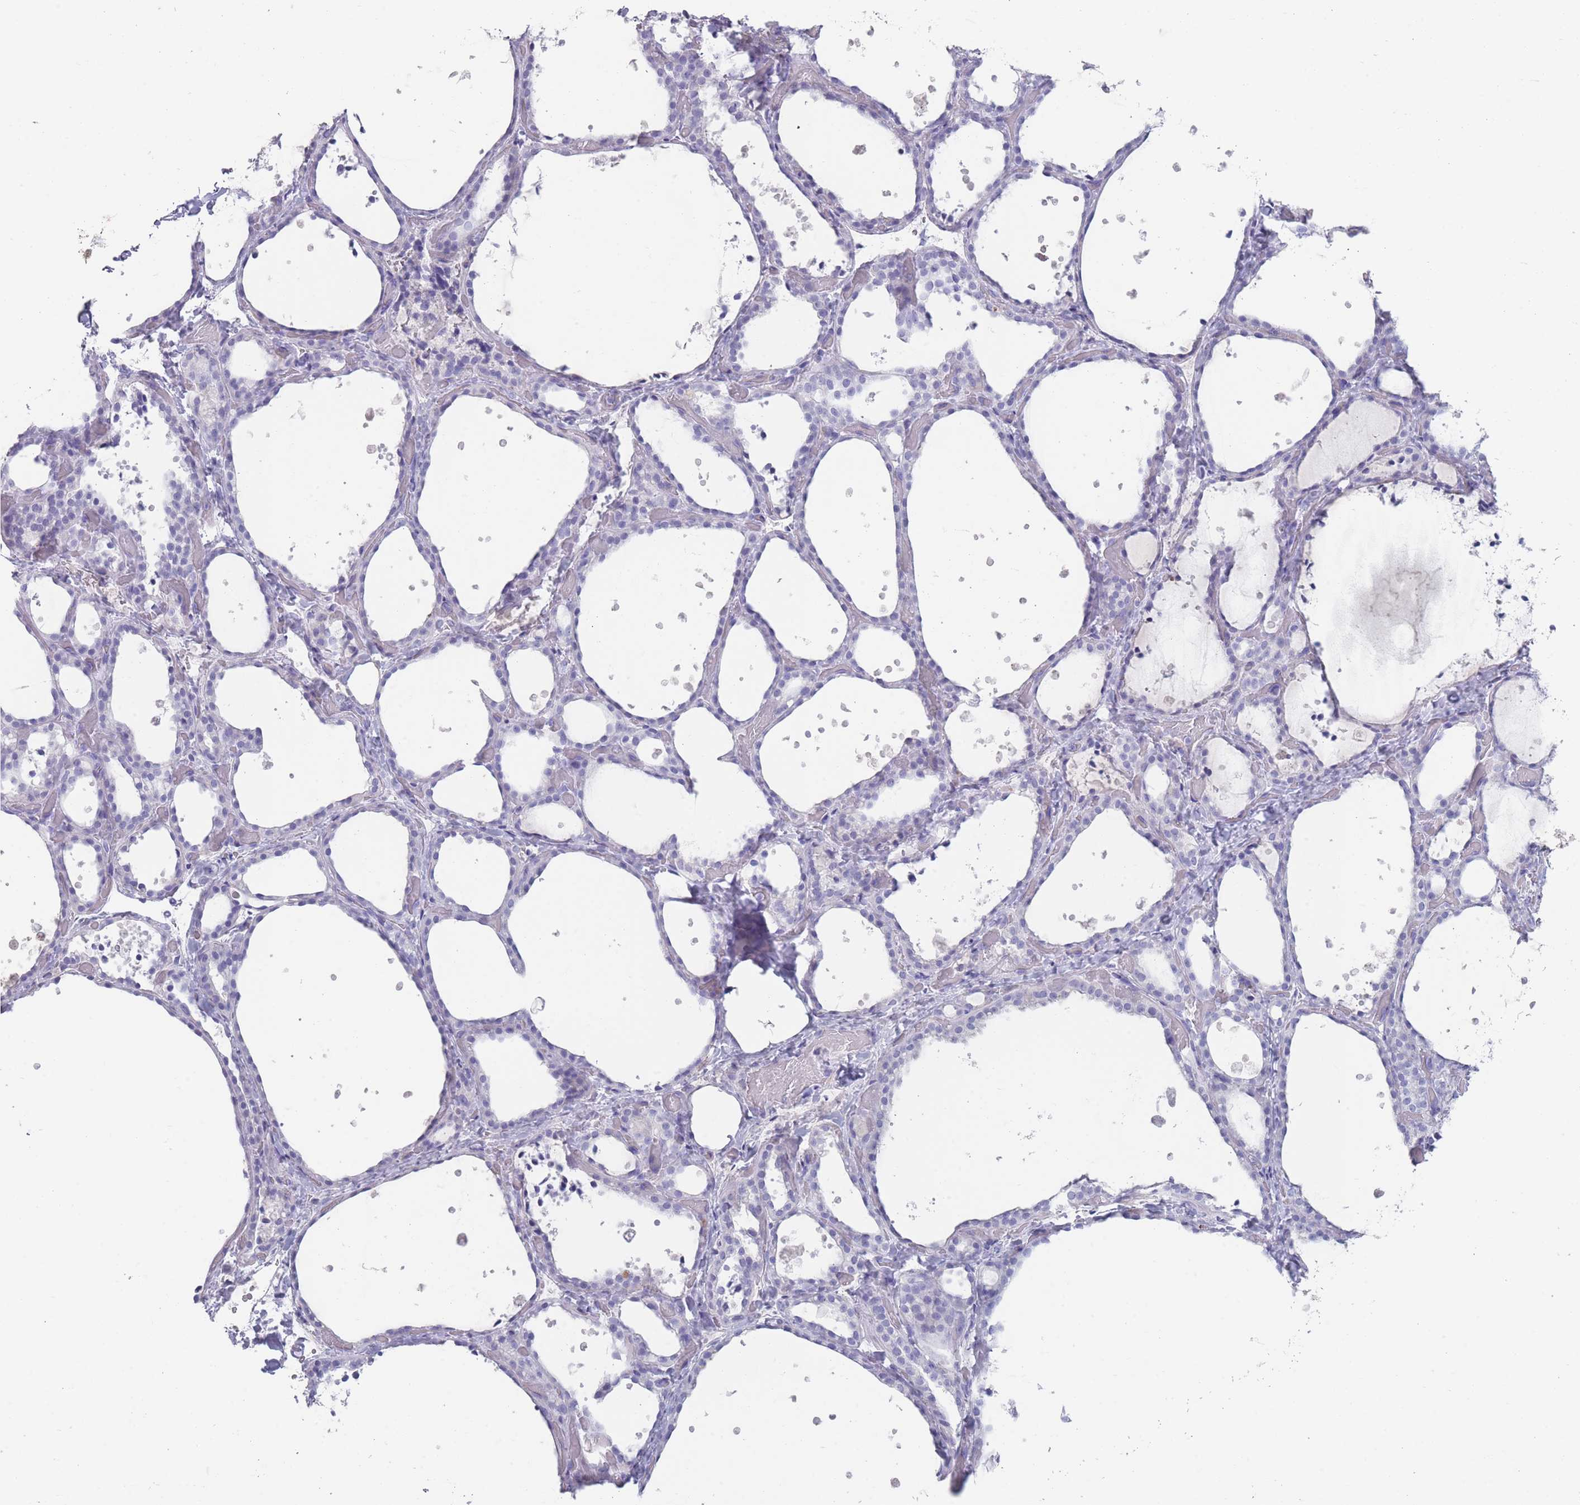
{"staining": {"intensity": "negative", "quantity": "none", "location": "none"}, "tissue": "thyroid gland", "cell_type": "Glandular cells", "image_type": "normal", "snomed": [{"axis": "morphology", "description": "Normal tissue, NOS"}, {"axis": "topography", "description": "Thyroid gland"}], "caption": "Immunohistochemistry of unremarkable human thyroid gland demonstrates no expression in glandular cells.", "gene": "RHBG", "patient": {"sex": "female", "age": 44}}